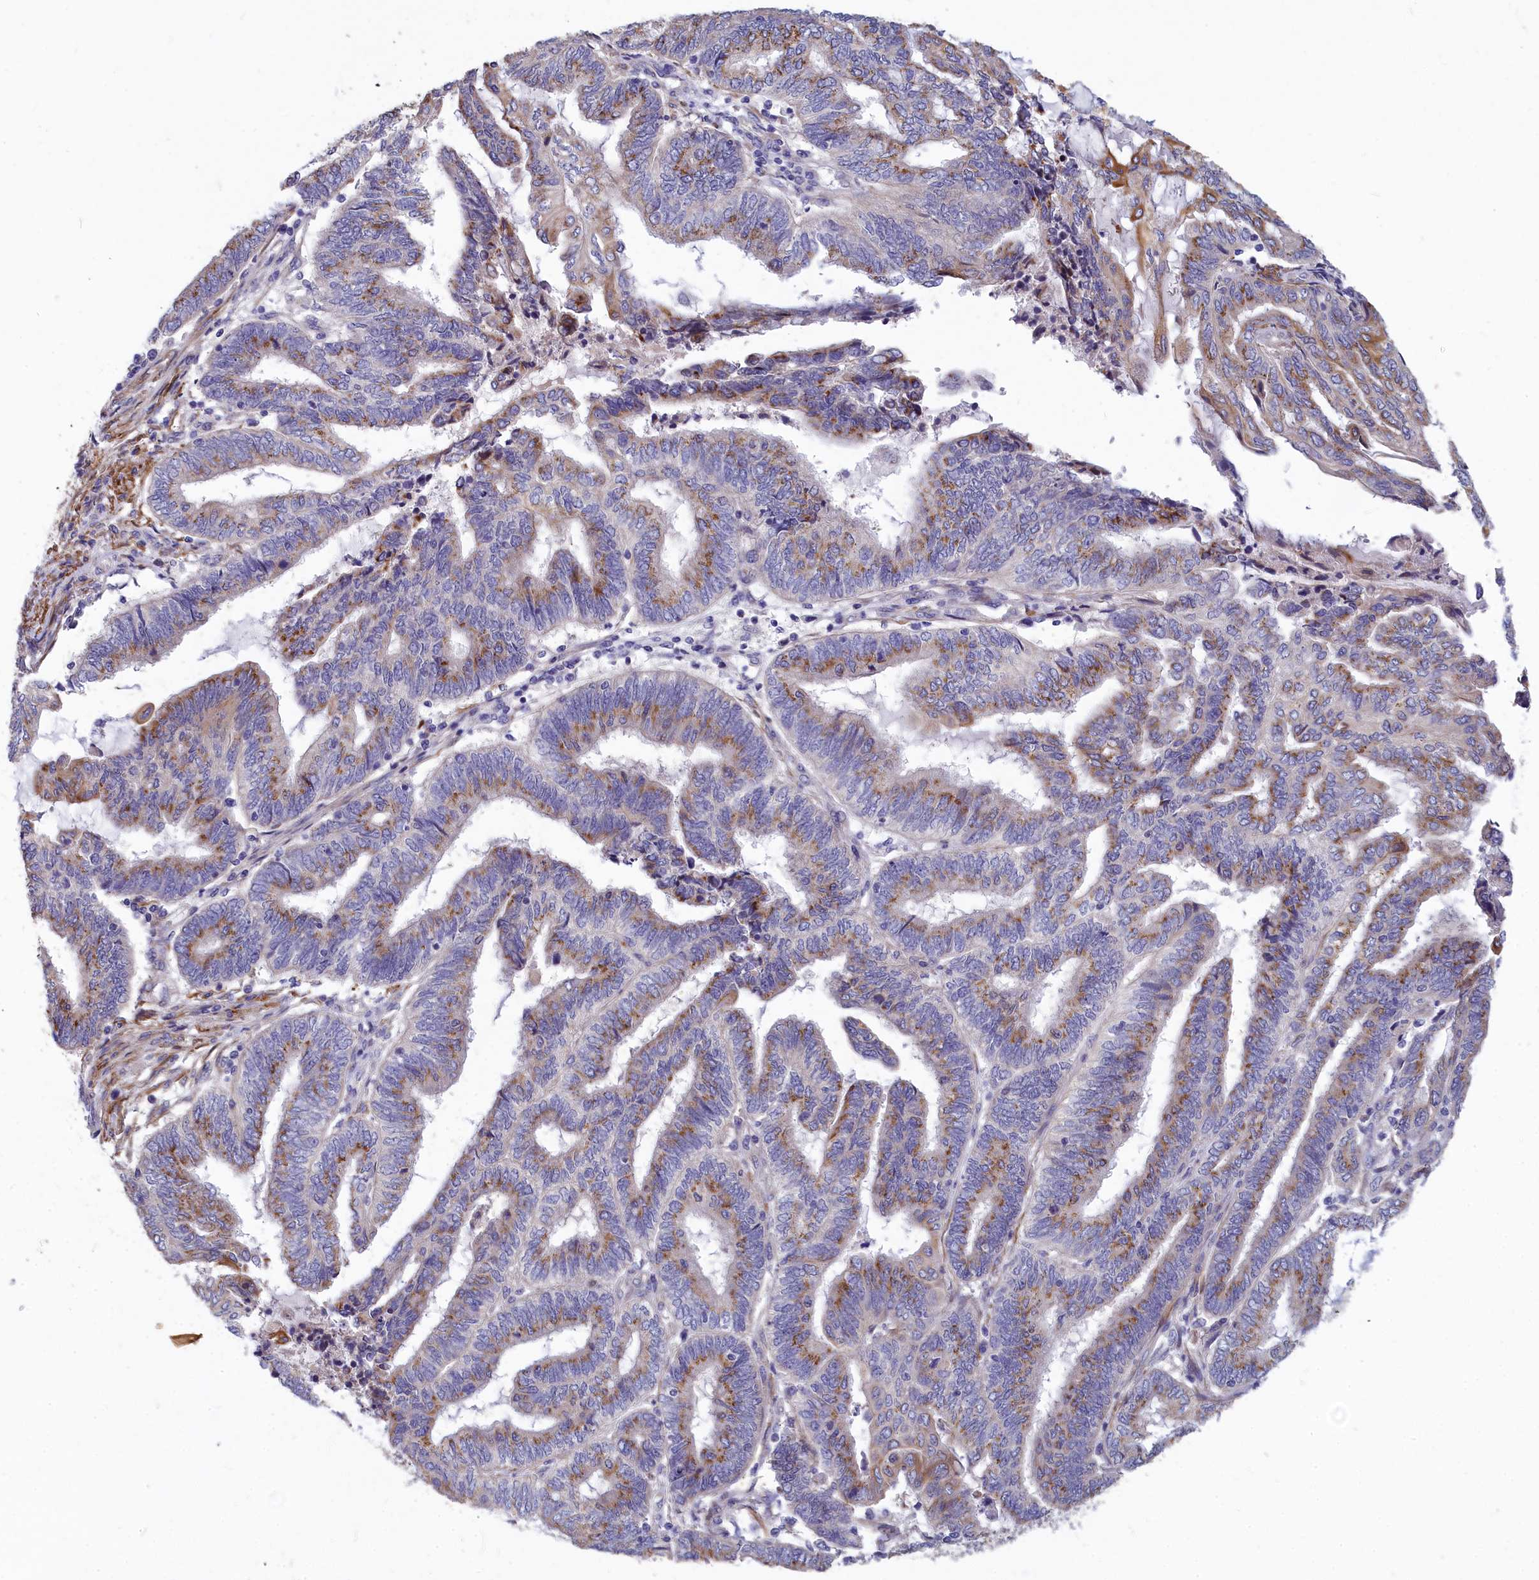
{"staining": {"intensity": "moderate", "quantity": "25%-75%", "location": "cytoplasmic/membranous"}, "tissue": "endometrial cancer", "cell_type": "Tumor cells", "image_type": "cancer", "snomed": [{"axis": "morphology", "description": "Adenocarcinoma, NOS"}, {"axis": "topography", "description": "Uterus"}, {"axis": "topography", "description": "Endometrium"}], "caption": "Immunohistochemical staining of adenocarcinoma (endometrial) exhibits moderate cytoplasmic/membranous protein staining in approximately 25%-75% of tumor cells. (IHC, brightfield microscopy, high magnification).", "gene": "TUBGCP4", "patient": {"sex": "female", "age": 70}}